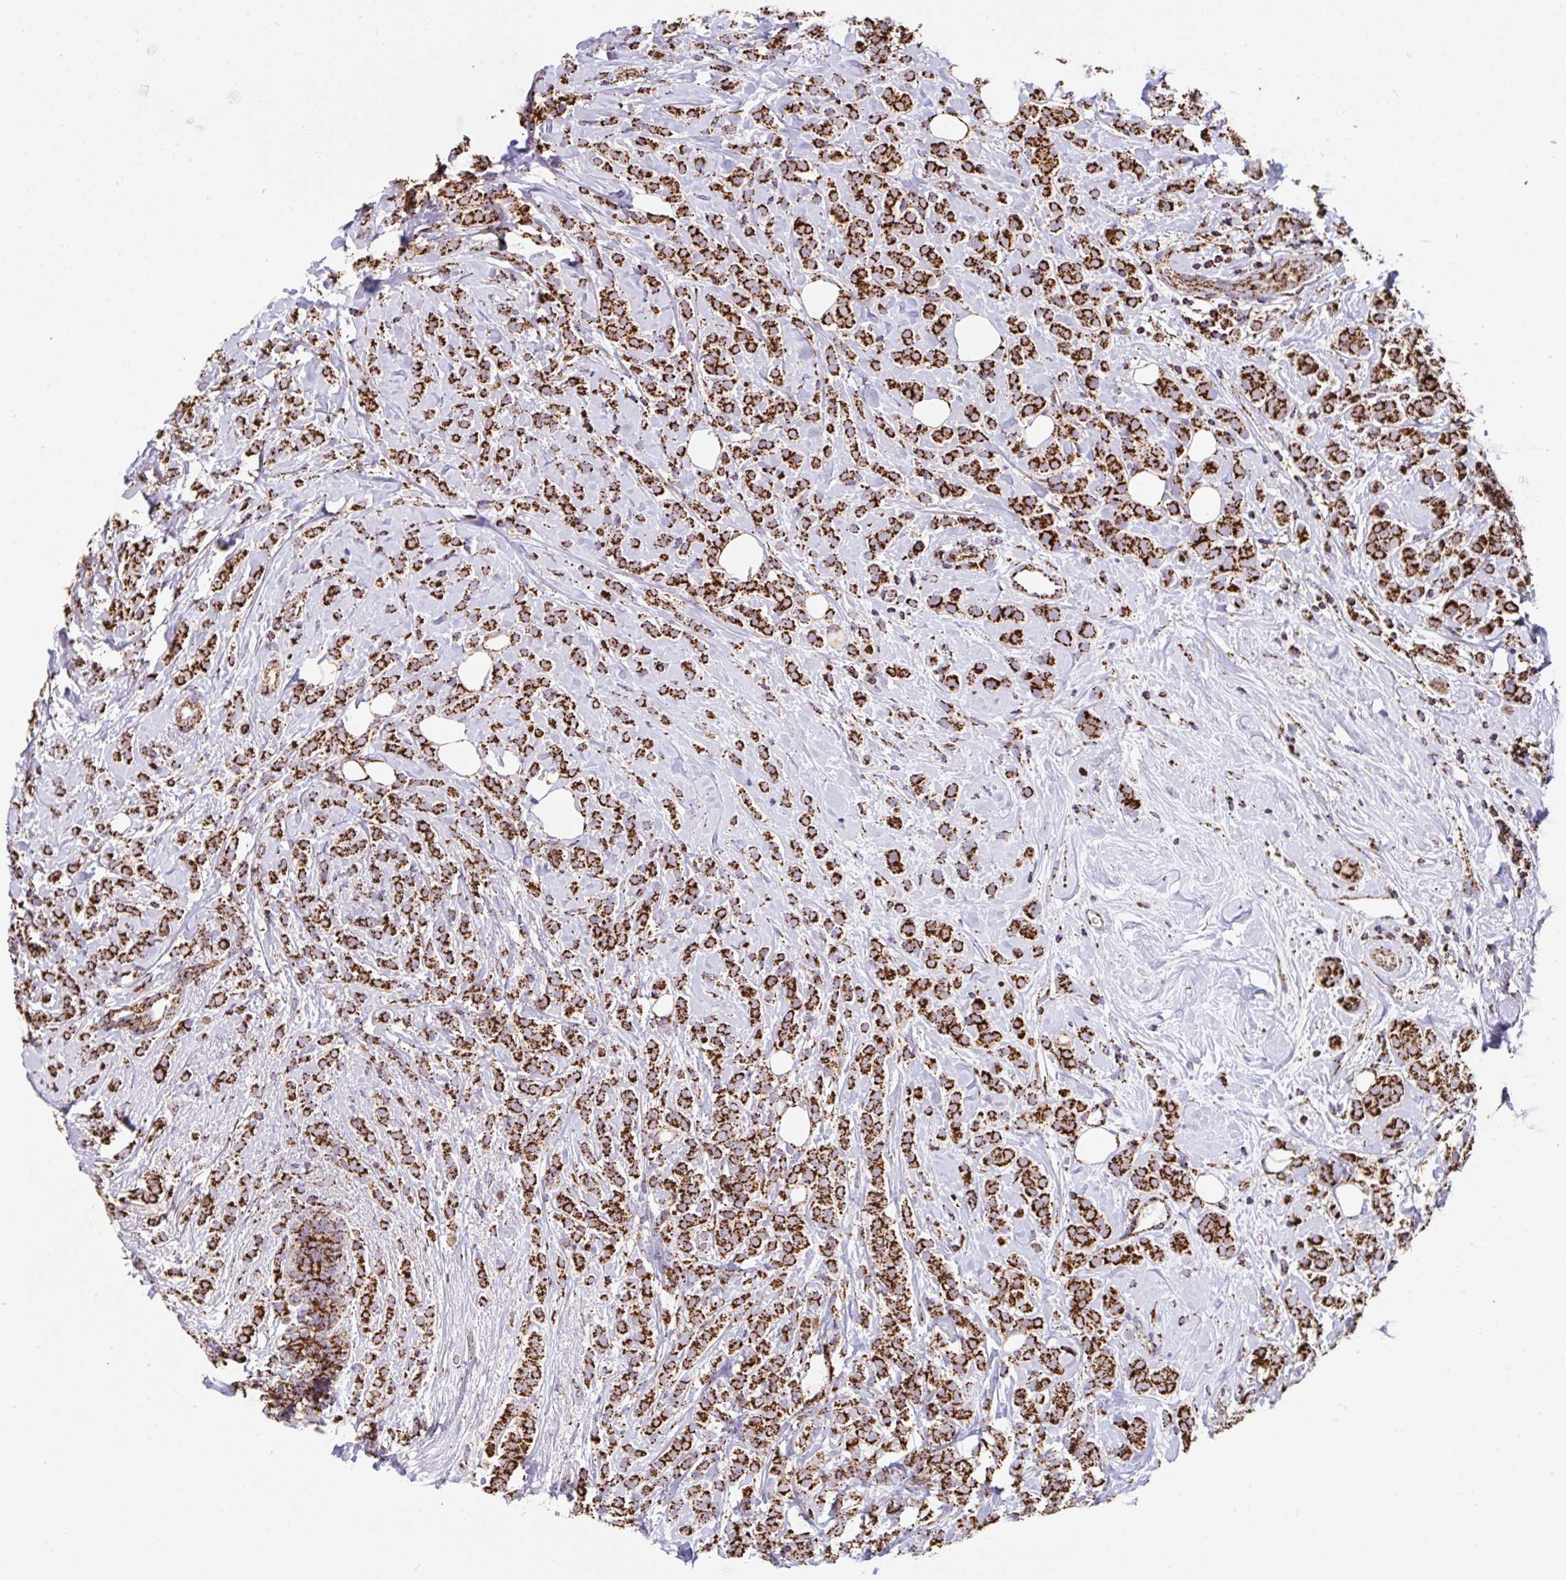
{"staining": {"intensity": "strong", "quantity": ">75%", "location": "cytoplasmic/membranous"}, "tissue": "breast cancer", "cell_type": "Tumor cells", "image_type": "cancer", "snomed": [{"axis": "morphology", "description": "Lobular carcinoma"}, {"axis": "topography", "description": "Breast"}], "caption": "The micrograph shows immunohistochemical staining of breast lobular carcinoma. There is strong cytoplasmic/membranous positivity is present in about >75% of tumor cells.", "gene": "ANKRD33B", "patient": {"sex": "female", "age": 49}}